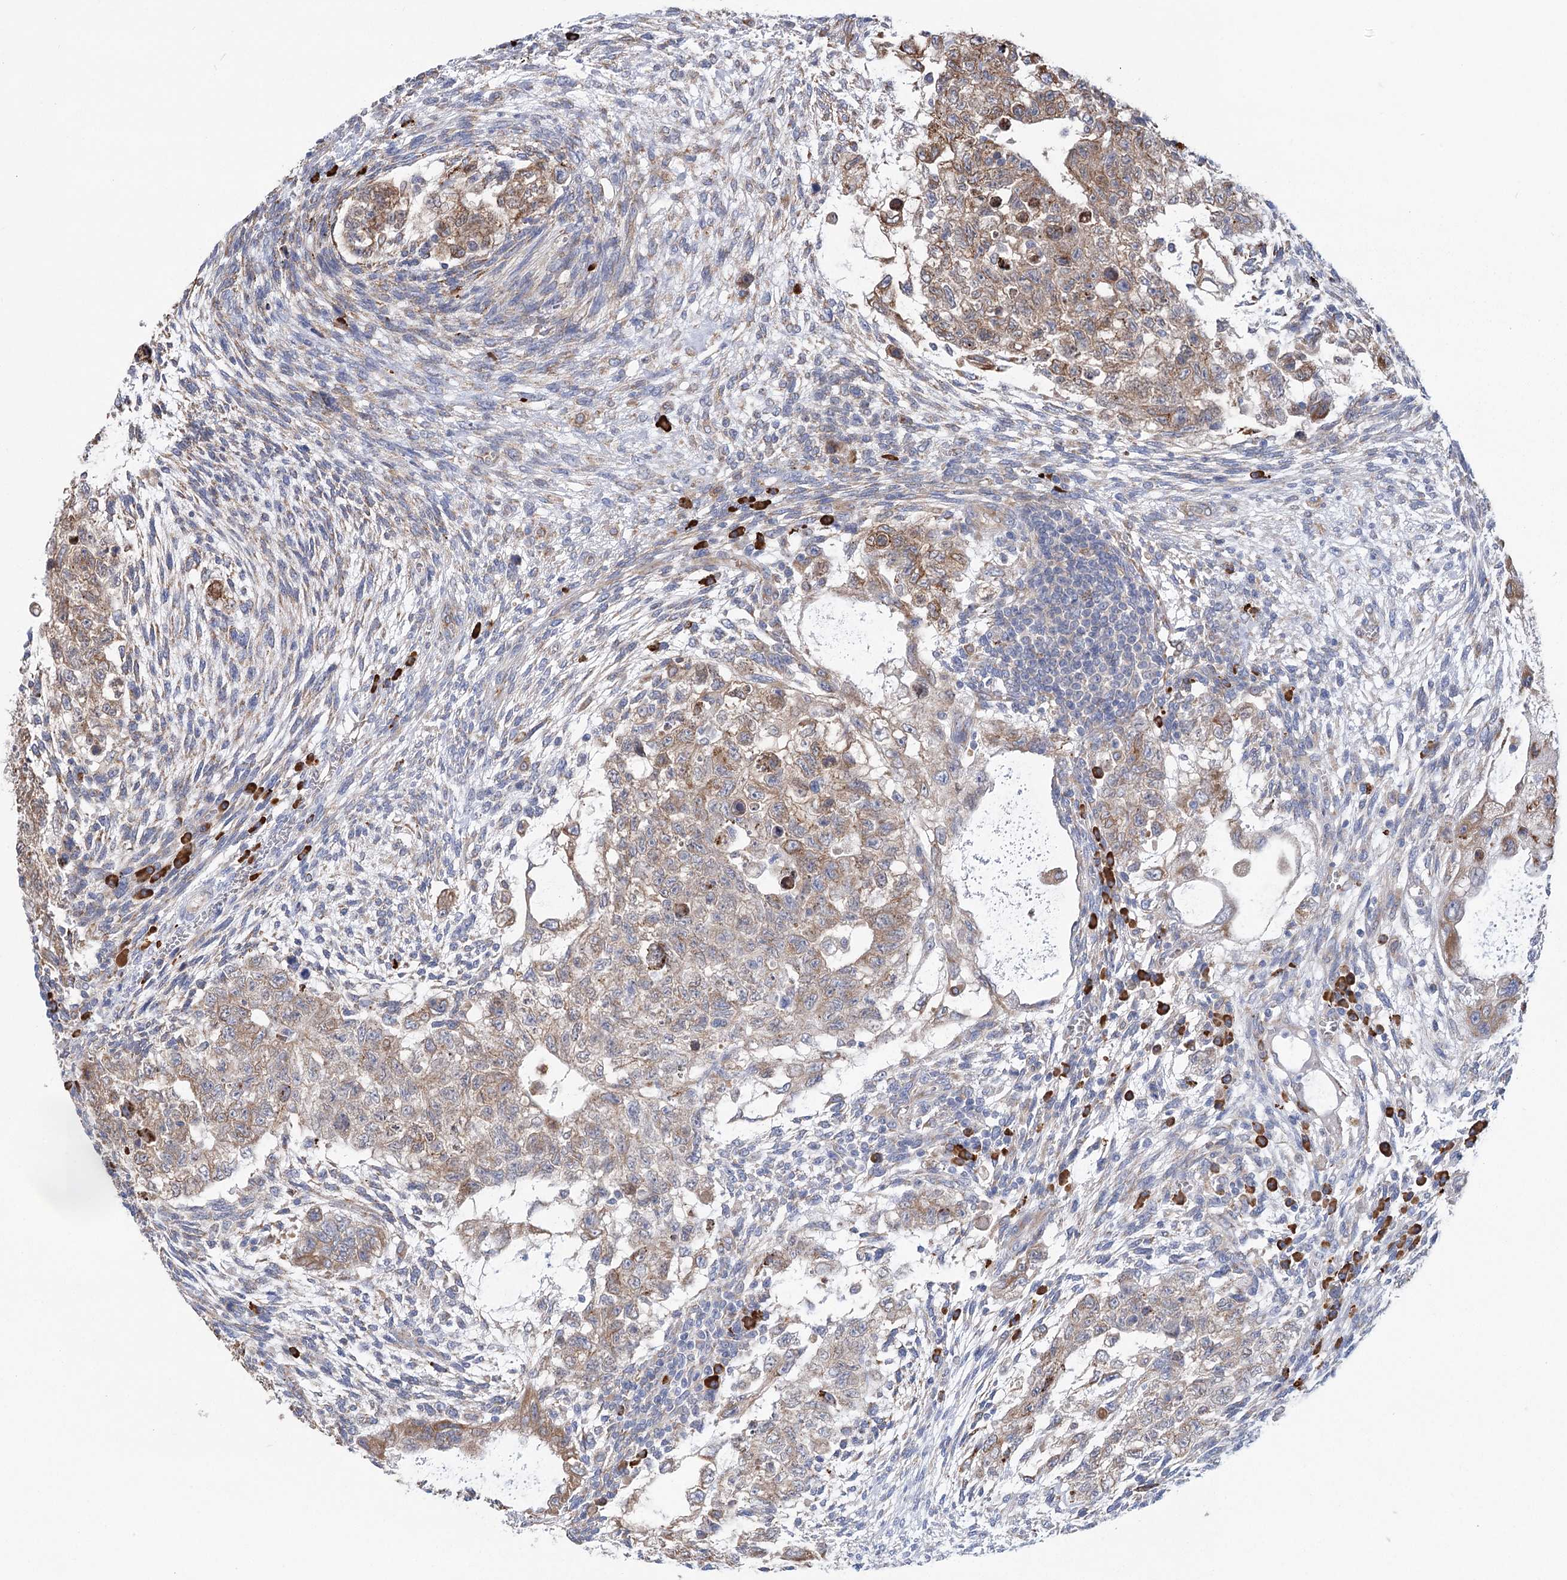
{"staining": {"intensity": "moderate", "quantity": "25%-75%", "location": "cytoplasmic/membranous"}, "tissue": "testis cancer", "cell_type": "Tumor cells", "image_type": "cancer", "snomed": [{"axis": "morphology", "description": "Carcinoma, Embryonal, NOS"}, {"axis": "topography", "description": "Testis"}], "caption": "A brown stain shows moderate cytoplasmic/membranous positivity of a protein in embryonal carcinoma (testis) tumor cells.", "gene": "METTL24", "patient": {"sex": "male", "age": 37}}